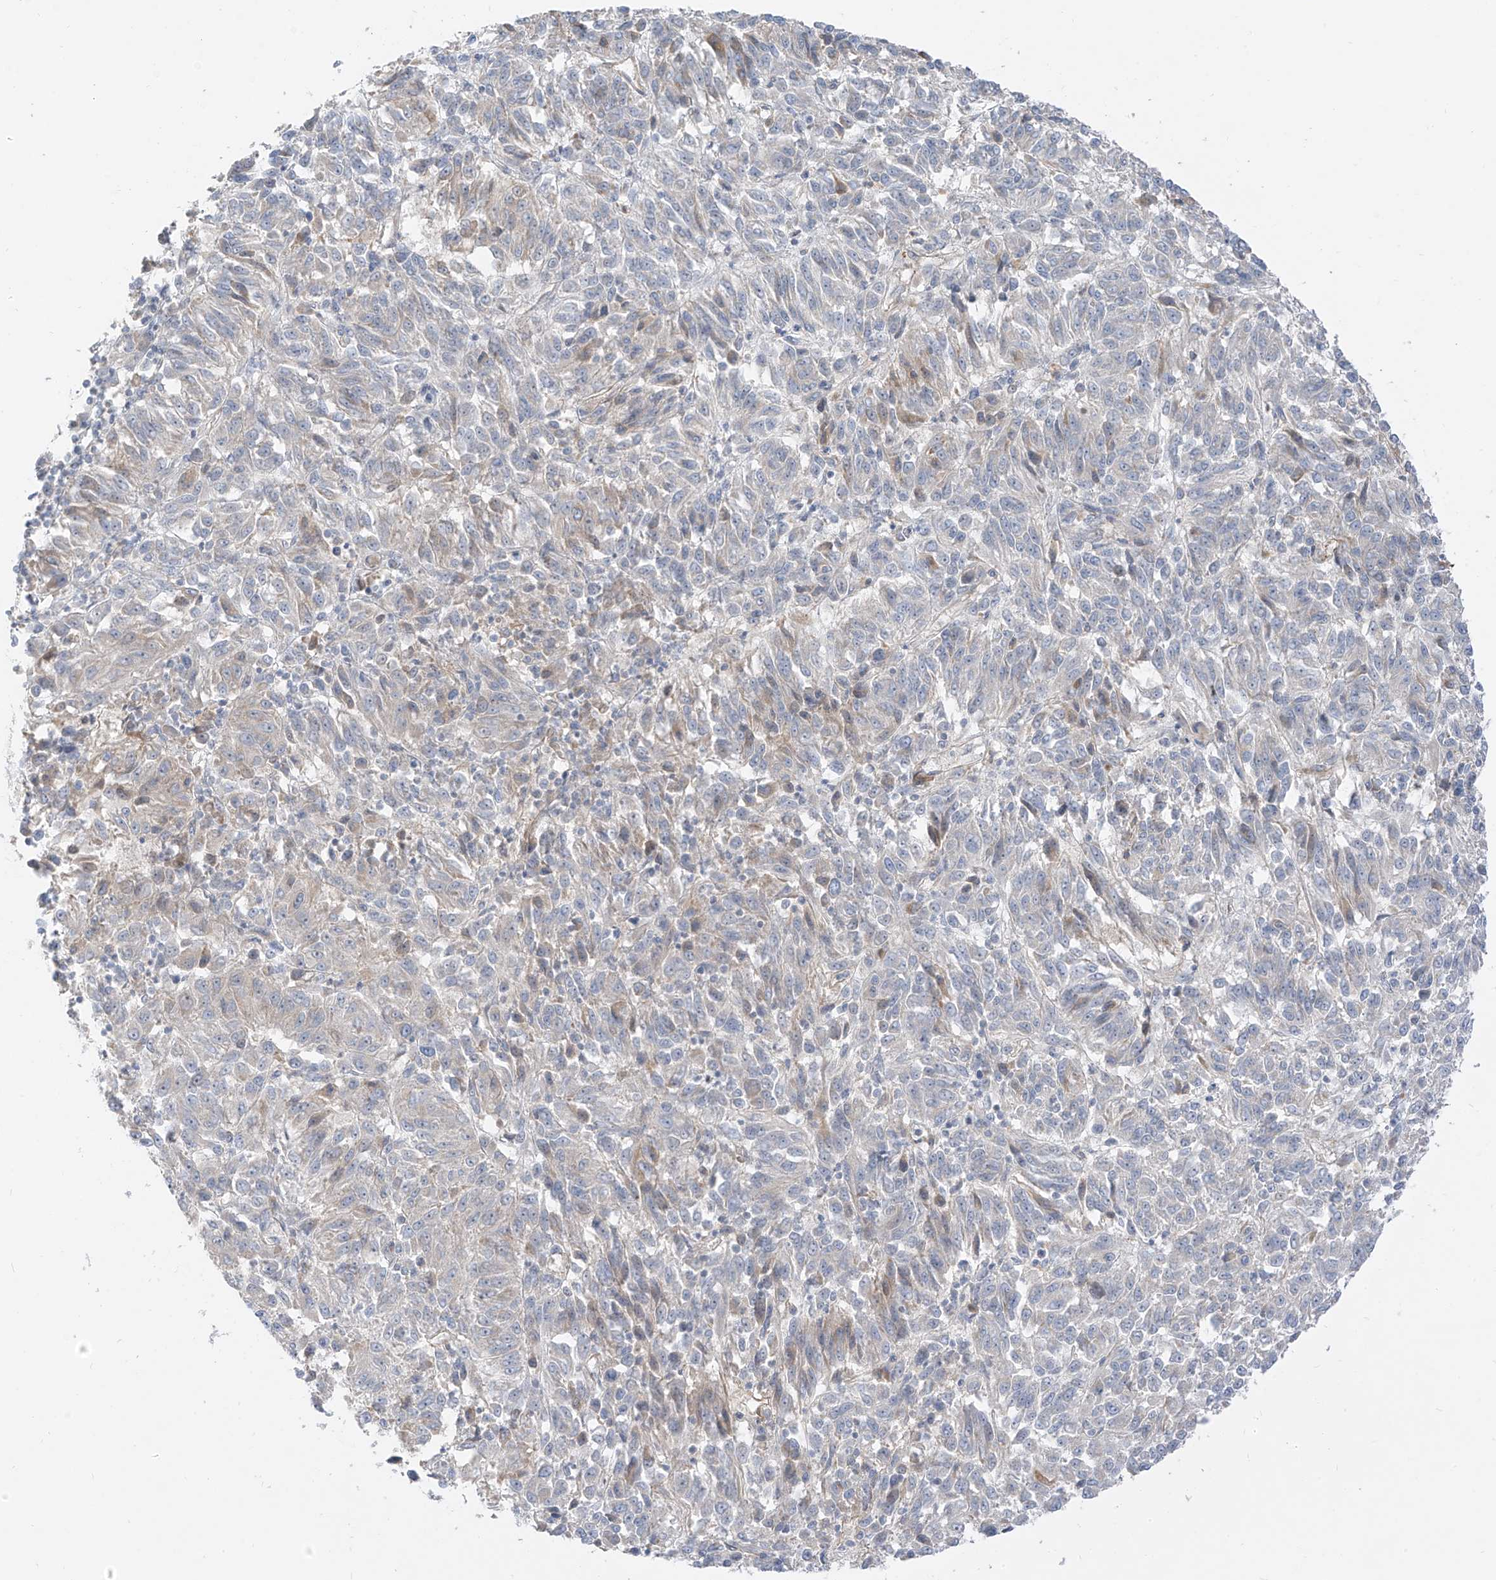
{"staining": {"intensity": "negative", "quantity": "none", "location": "none"}, "tissue": "melanoma", "cell_type": "Tumor cells", "image_type": "cancer", "snomed": [{"axis": "morphology", "description": "Malignant melanoma, Metastatic site"}, {"axis": "topography", "description": "Lung"}], "caption": "Immunohistochemistry (IHC) histopathology image of neoplastic tissue: malignant melanoma (metastatic site) stained with DAB displays no significant protein staining in tumor cells. The staining was performed using DAB (3,3'-diaminobenzidine) to visualize the protein expression in brown, while the nuclei were stained in blue with hematoxylin (Magnification: 20x).", "gene": "C2orf42", "patient": {"sex": "male", "age": 64}}